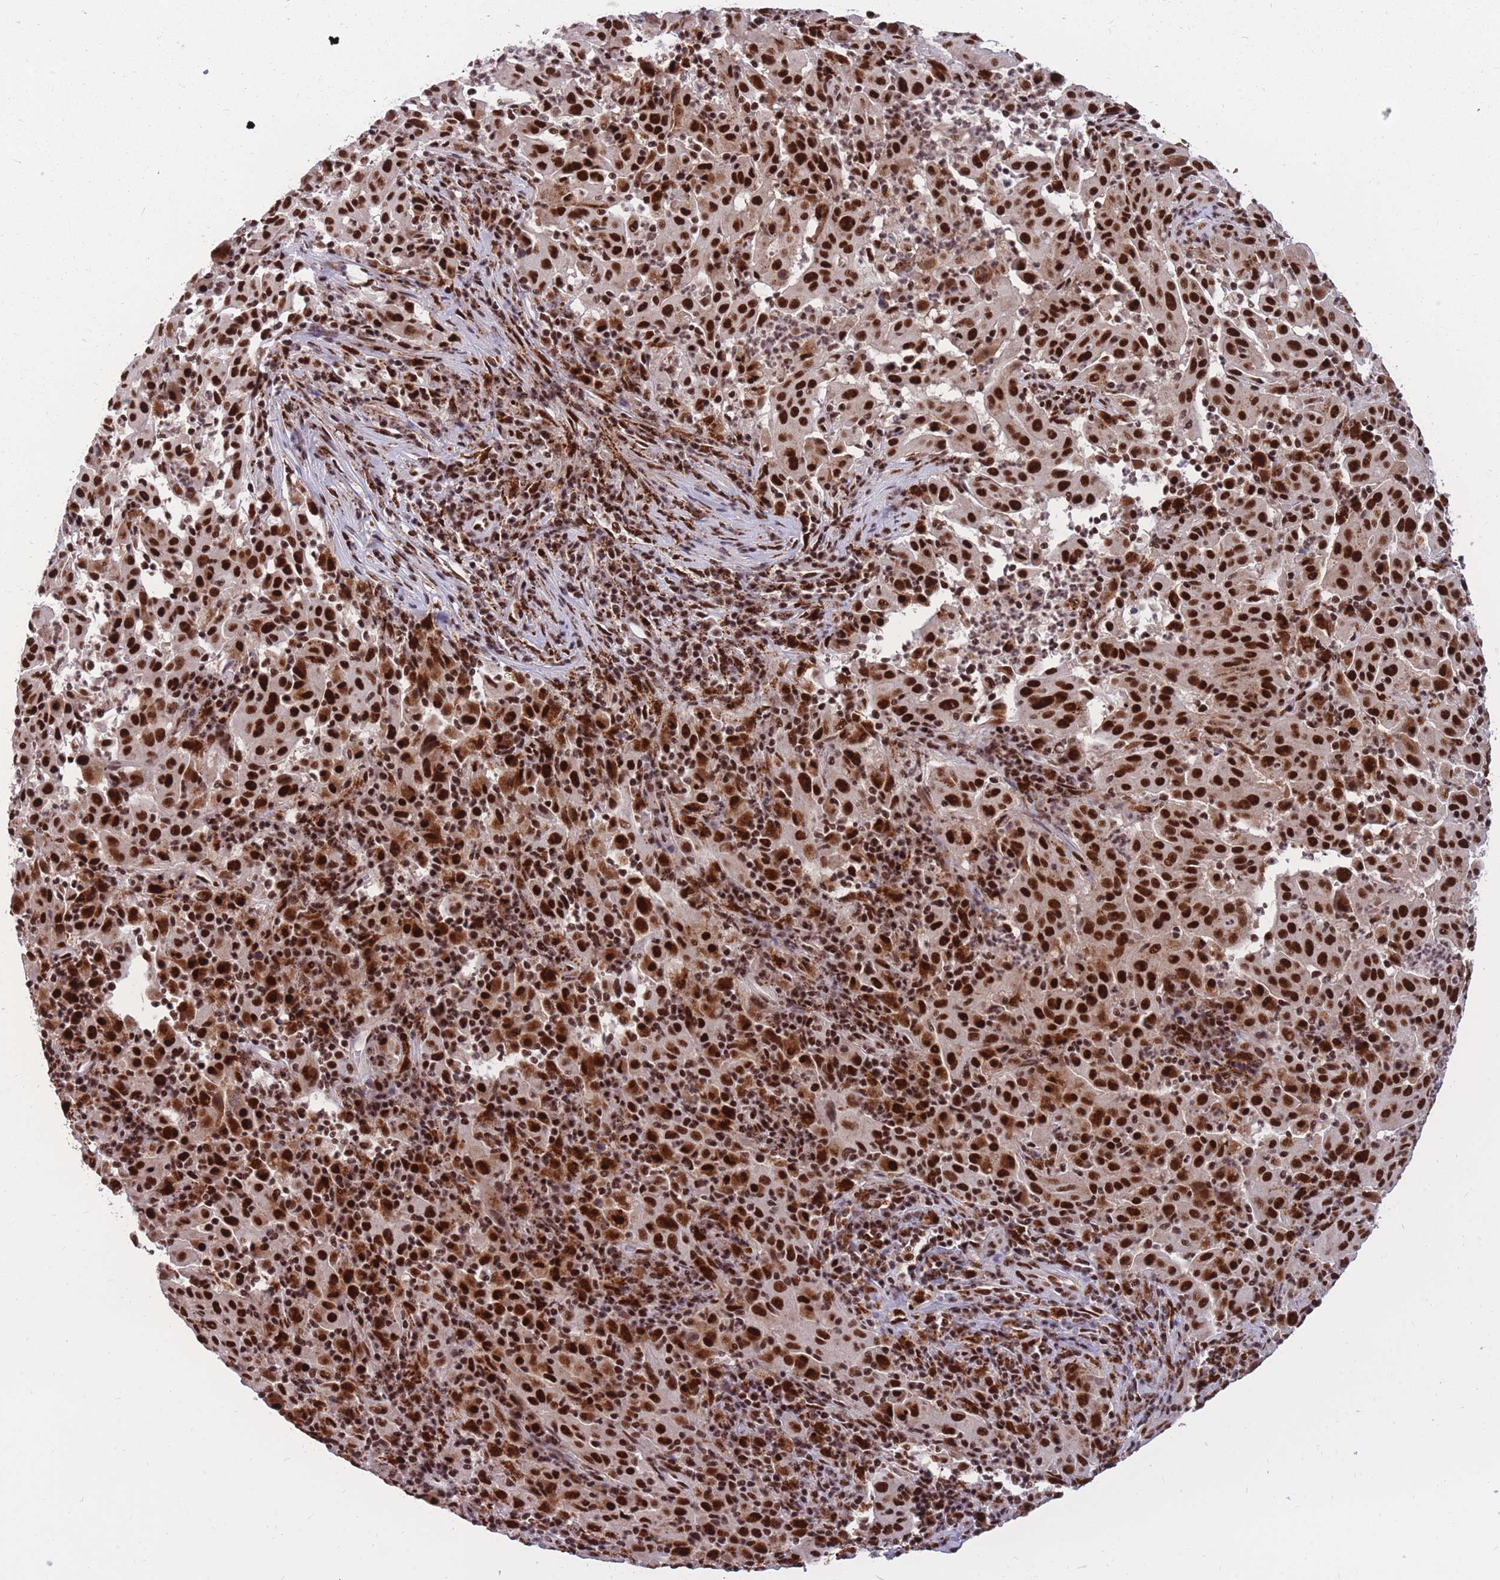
{"staining": {"intensity": "strong", "quantity": ">75%", "location": "nuclear"}, "tissue": "pancreatic cancer", "cell_type": "Tumor cells", "image_type": "cancer", "snomed": [{"axis": "morphology", "description": "Adenocarcinoma, NOS"}, {"axis": "topography", "description": "Pancreas"}], "caption": "An image of human pancreatic cancer stained for a protein exhibits strong nuclear brown staining in tumor cells.", "gene": "PRPF19", "patient": {"sex": "male", "age": 63}}